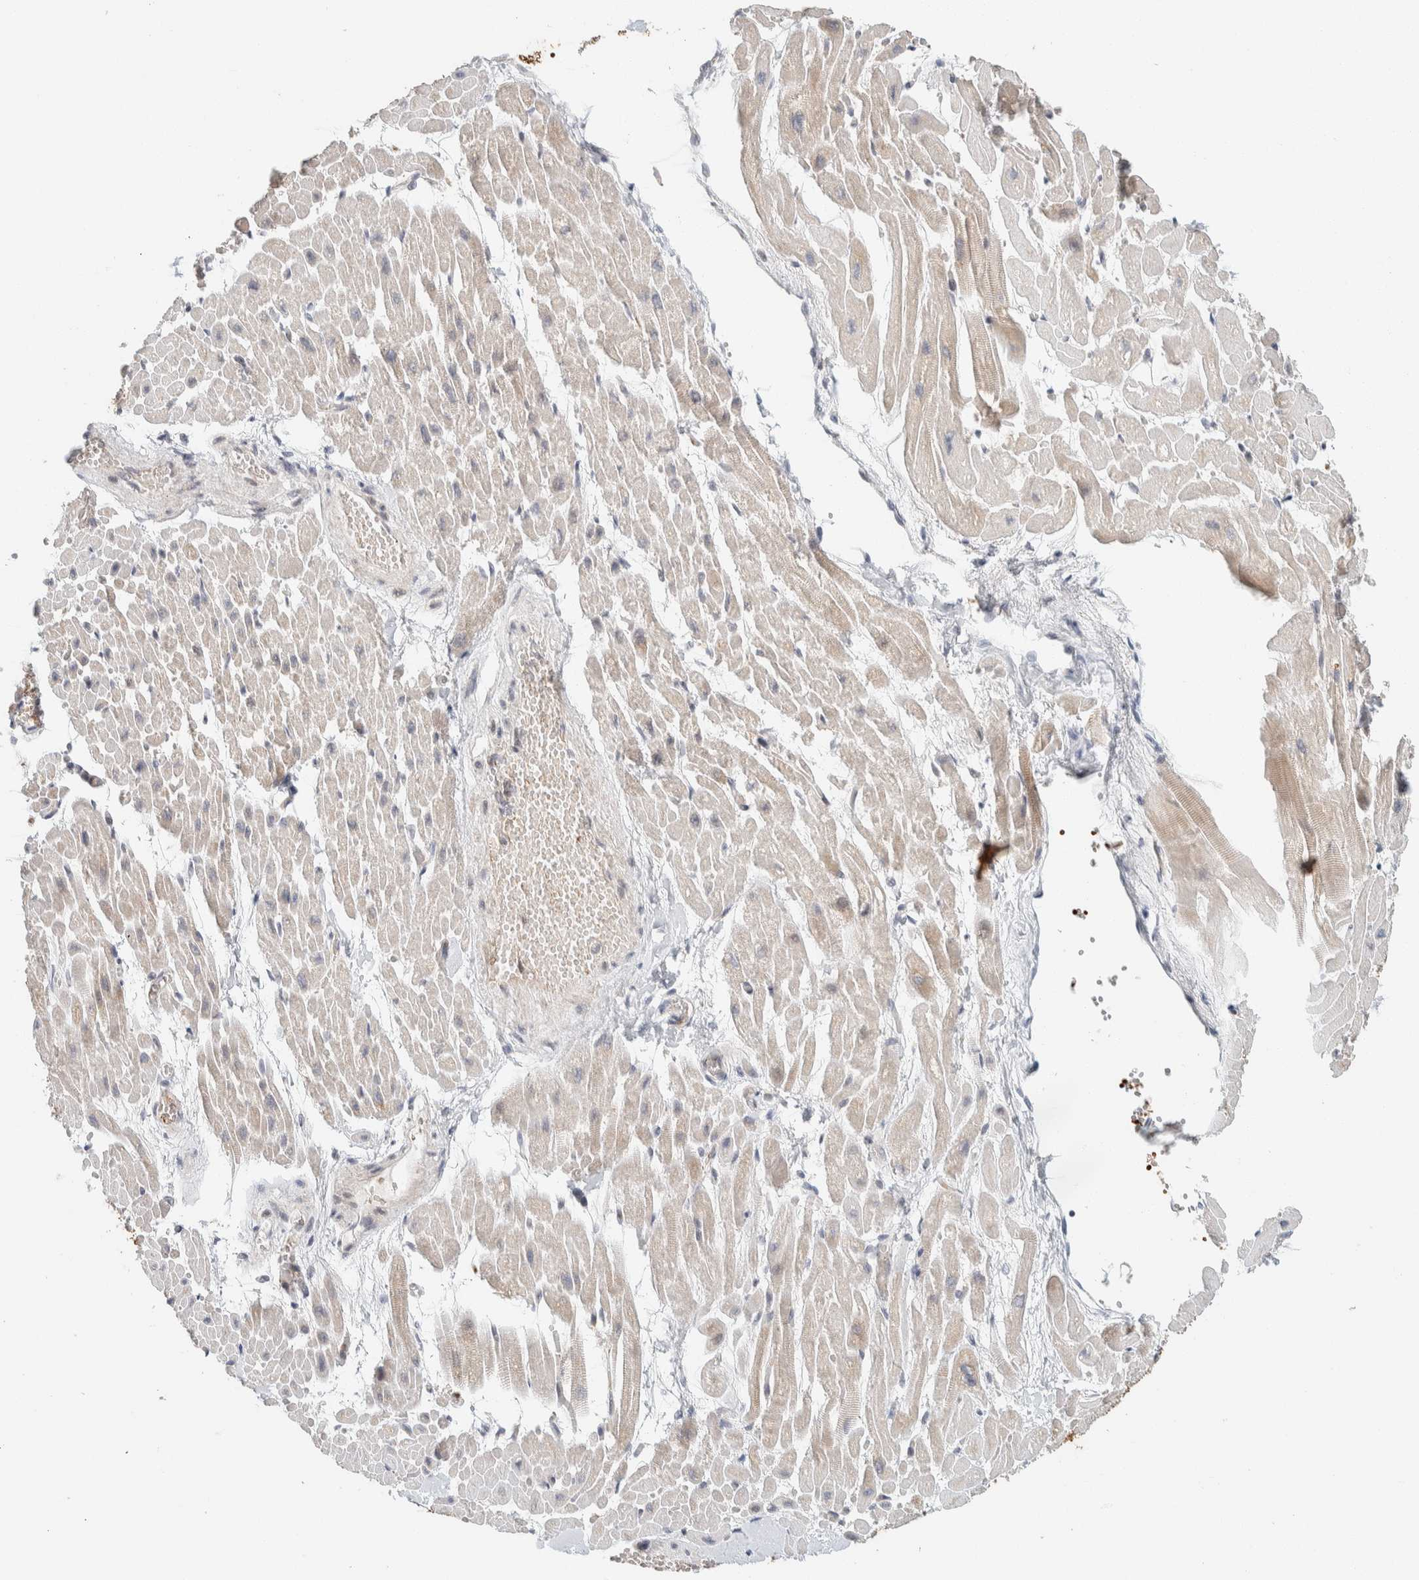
{"staining": {"intensity": "weak", "quantity": "<25%", "location": "cytoplasmic/membranous,nuclear"}, "tissue": "heart muscle", "cell_type": "Cardiomyocytes", "image_type": "normal", "snomed": [{"axis": "morphology", "description": "Normal tissue, NOS"}, {"axis": "topography", "description": "Heart"}], "caption": "Cardiomyocytes show no significant staining in benign heart muscle.", "gene": "ZBTB2", "patient": {"sex": "male", "age": 45}}